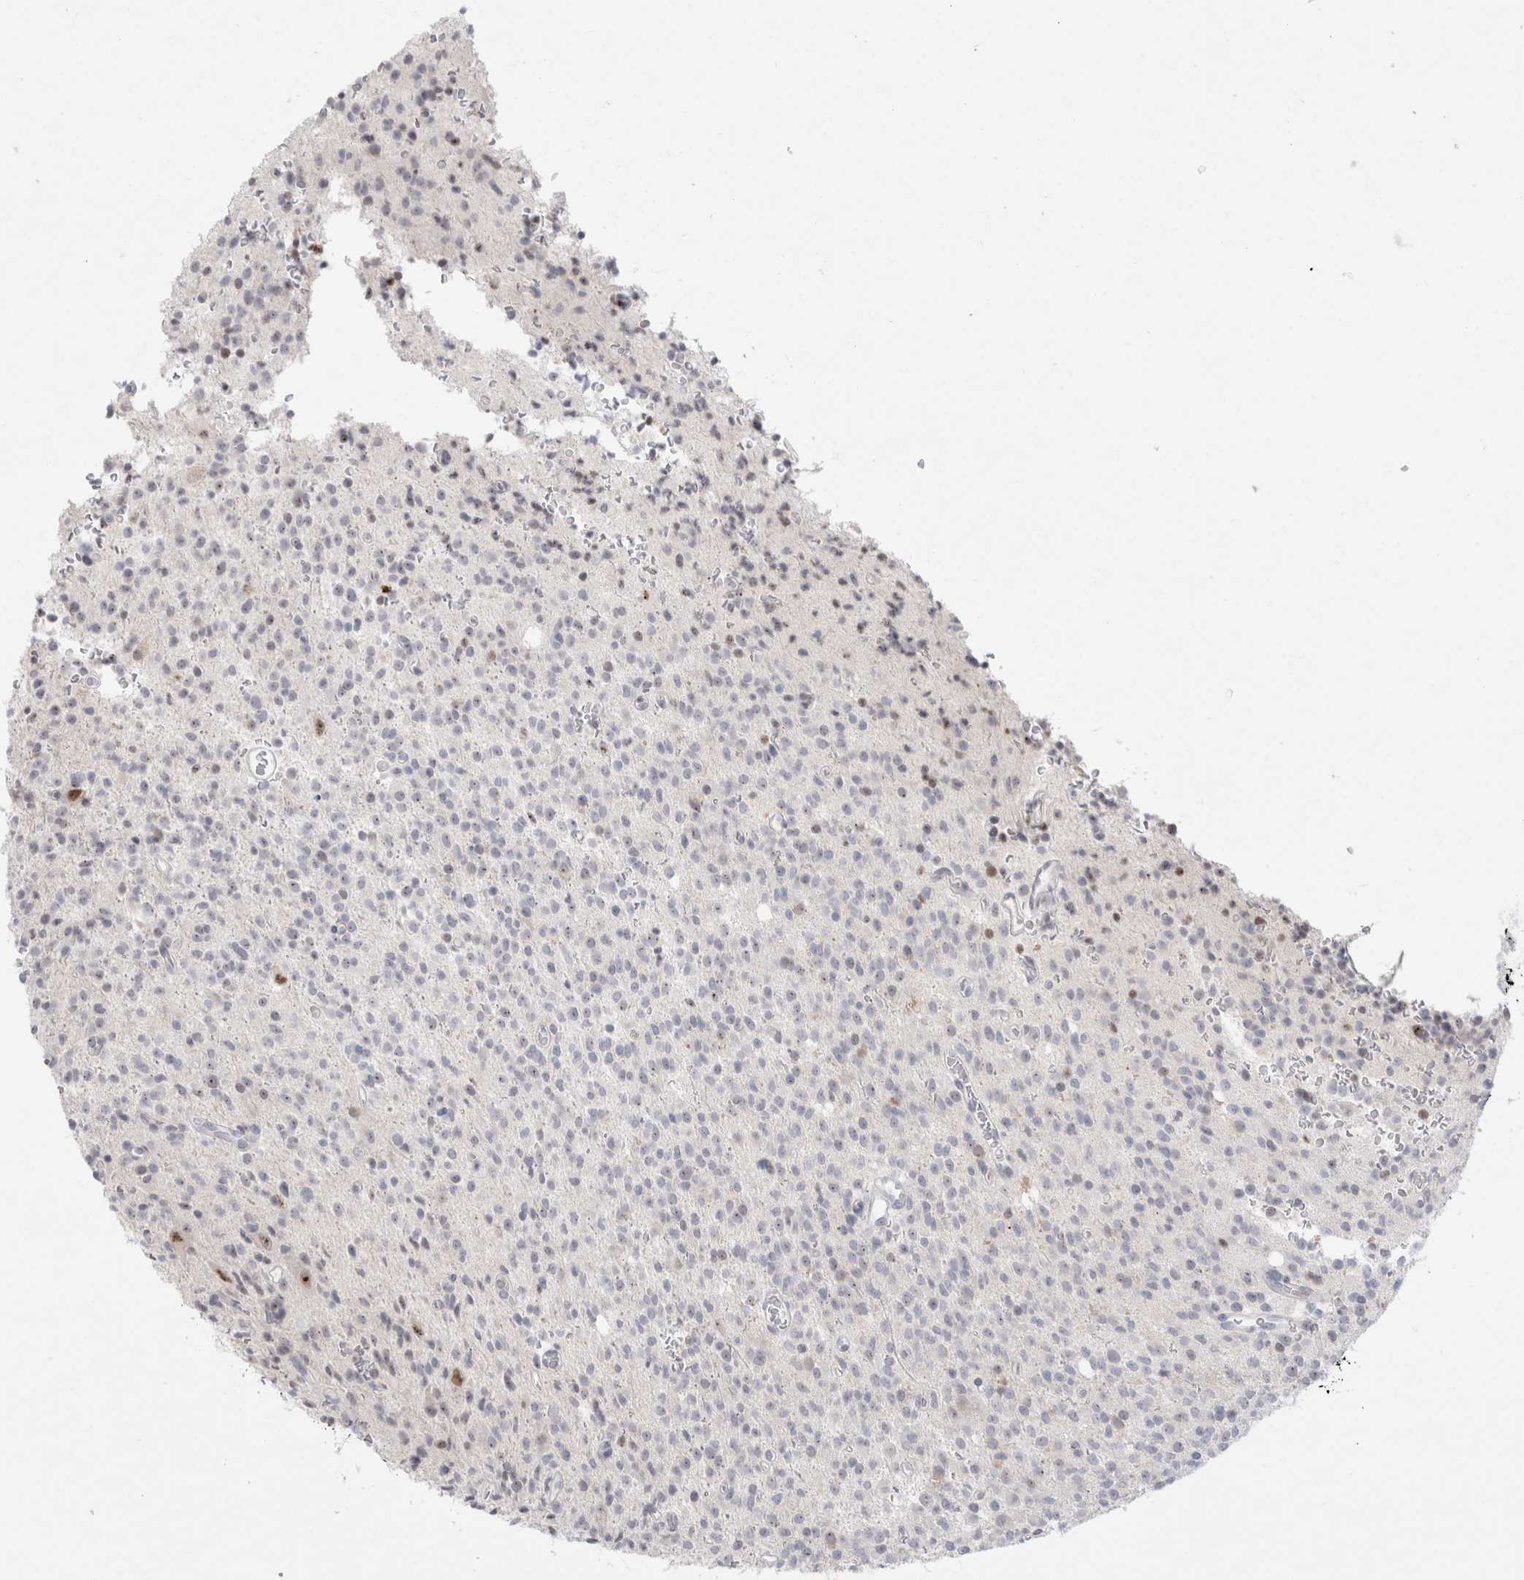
{"staining": {"intensity": "weak", "quantity": "25%-75%", "location": "nuclear"}, "tissue": "glioma", "cell_type": "Tumor cells", "image_type": "cancer", "snomed": [{"axis": "morphology", "description": "Glioma, malignant, High grade"}, {"axis": "topography", "description": "Brain"}], "caption": "This micrograph demonstrates IHC staining of human high-grade glioma (malignant), with low weak nuclear positivity in approximately 25%-75% of tumor cells.", "gene": "CERS5", "patient": {"sex": "male", "age": 34}}